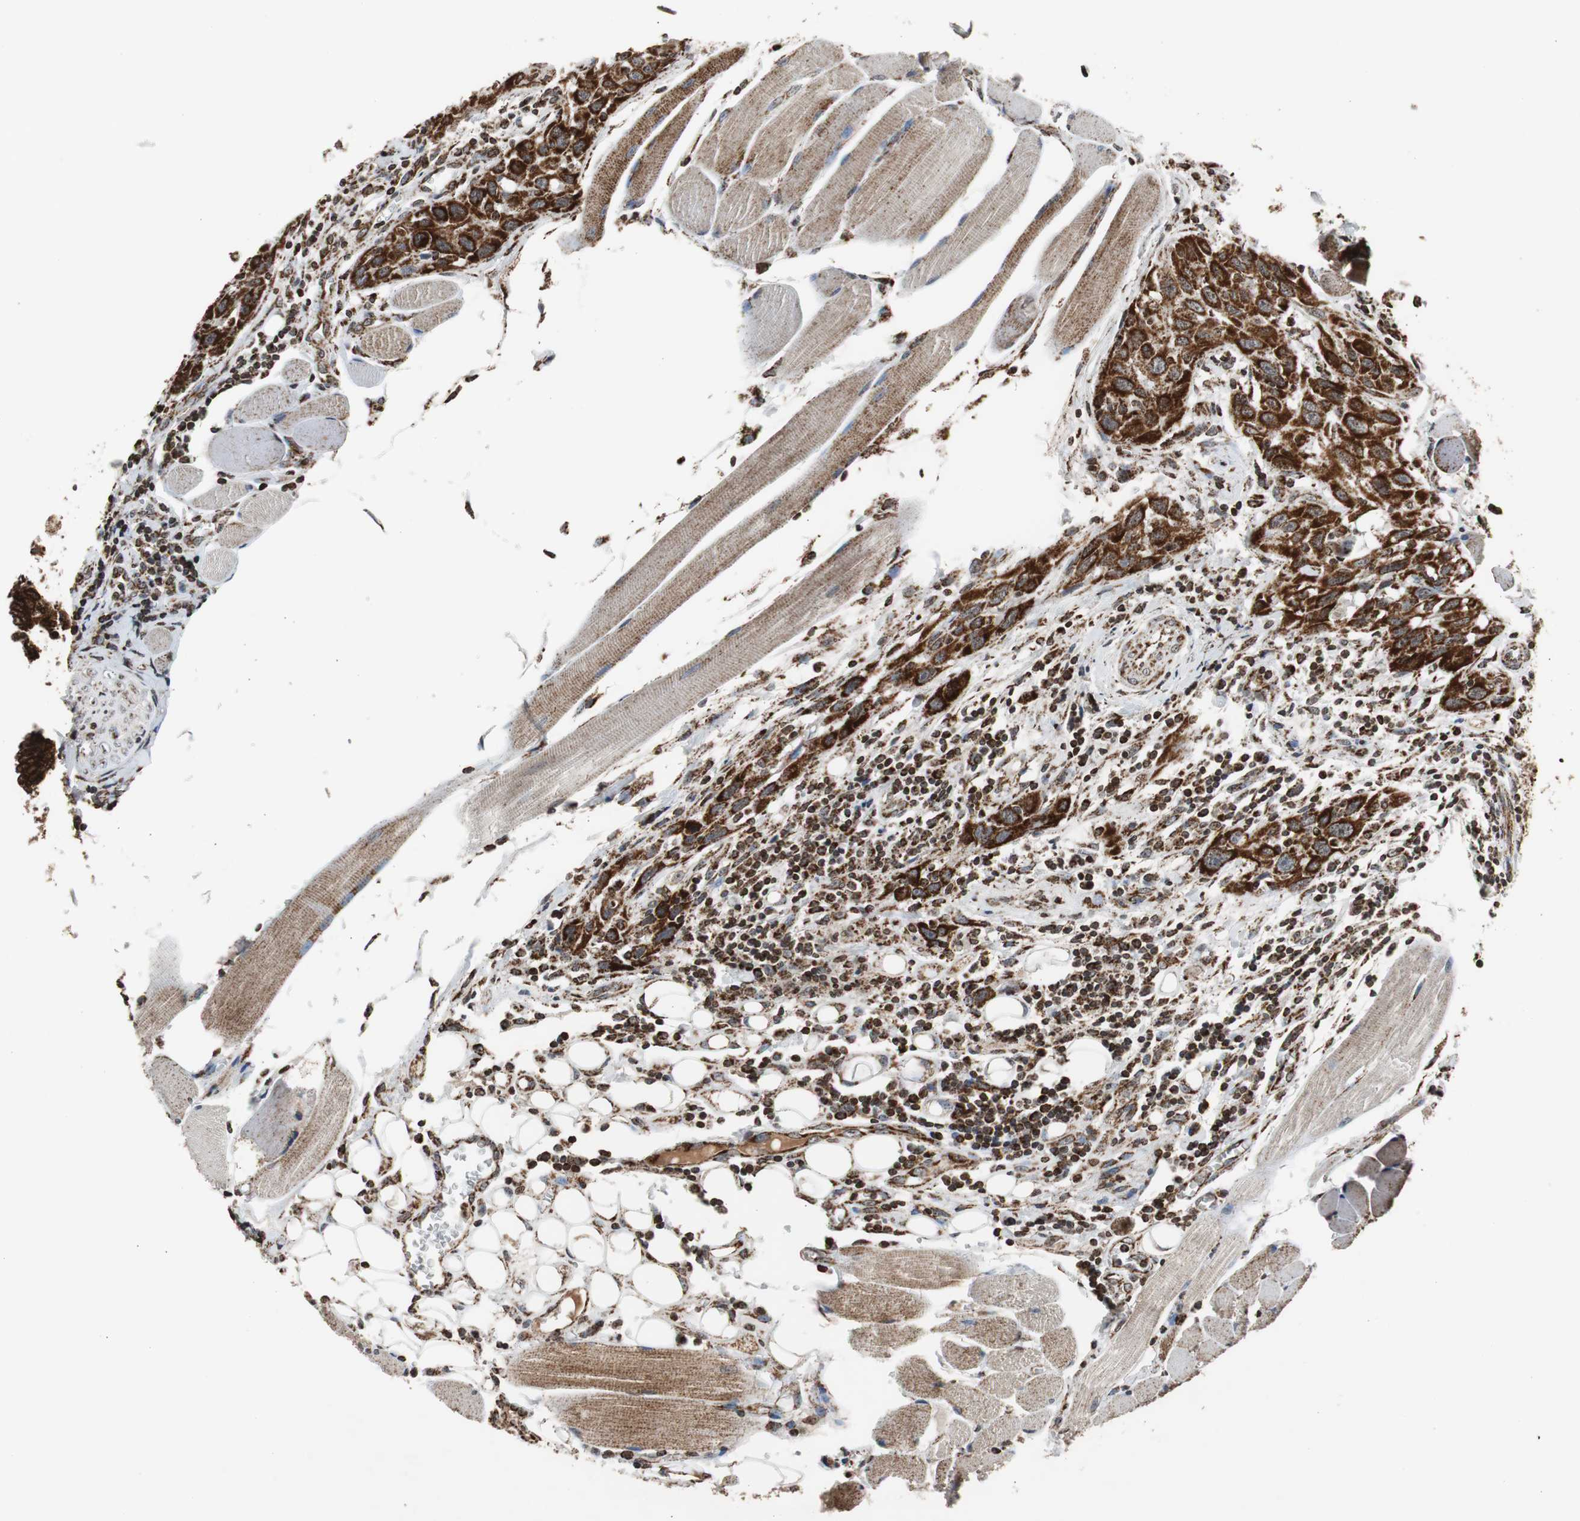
{"staining": {"intensity": "strong", "quantity": ">75%", "location": "cytoplasmic/membranous"}, "tissue": "head and neck cancer", "cell_type": "Tumor cells", "image_type": "cancer", "snomed": [{"axis": "morphology", "description": "Squamous cell carcinoma, NOS"}, {"axis": "topography", "description": "Oral tissue"}, {"axis": "topography", "description": "Head-Neck"}], "caption": "Human squamous cell carcinoma (head and neck) stained with a brown dye reveals strong cytoplasmic/membranous positive positivity in approximately >75% of tumor cells.", "gene": "HSPA9", "patient": {"sex": "female", "age": 50}}